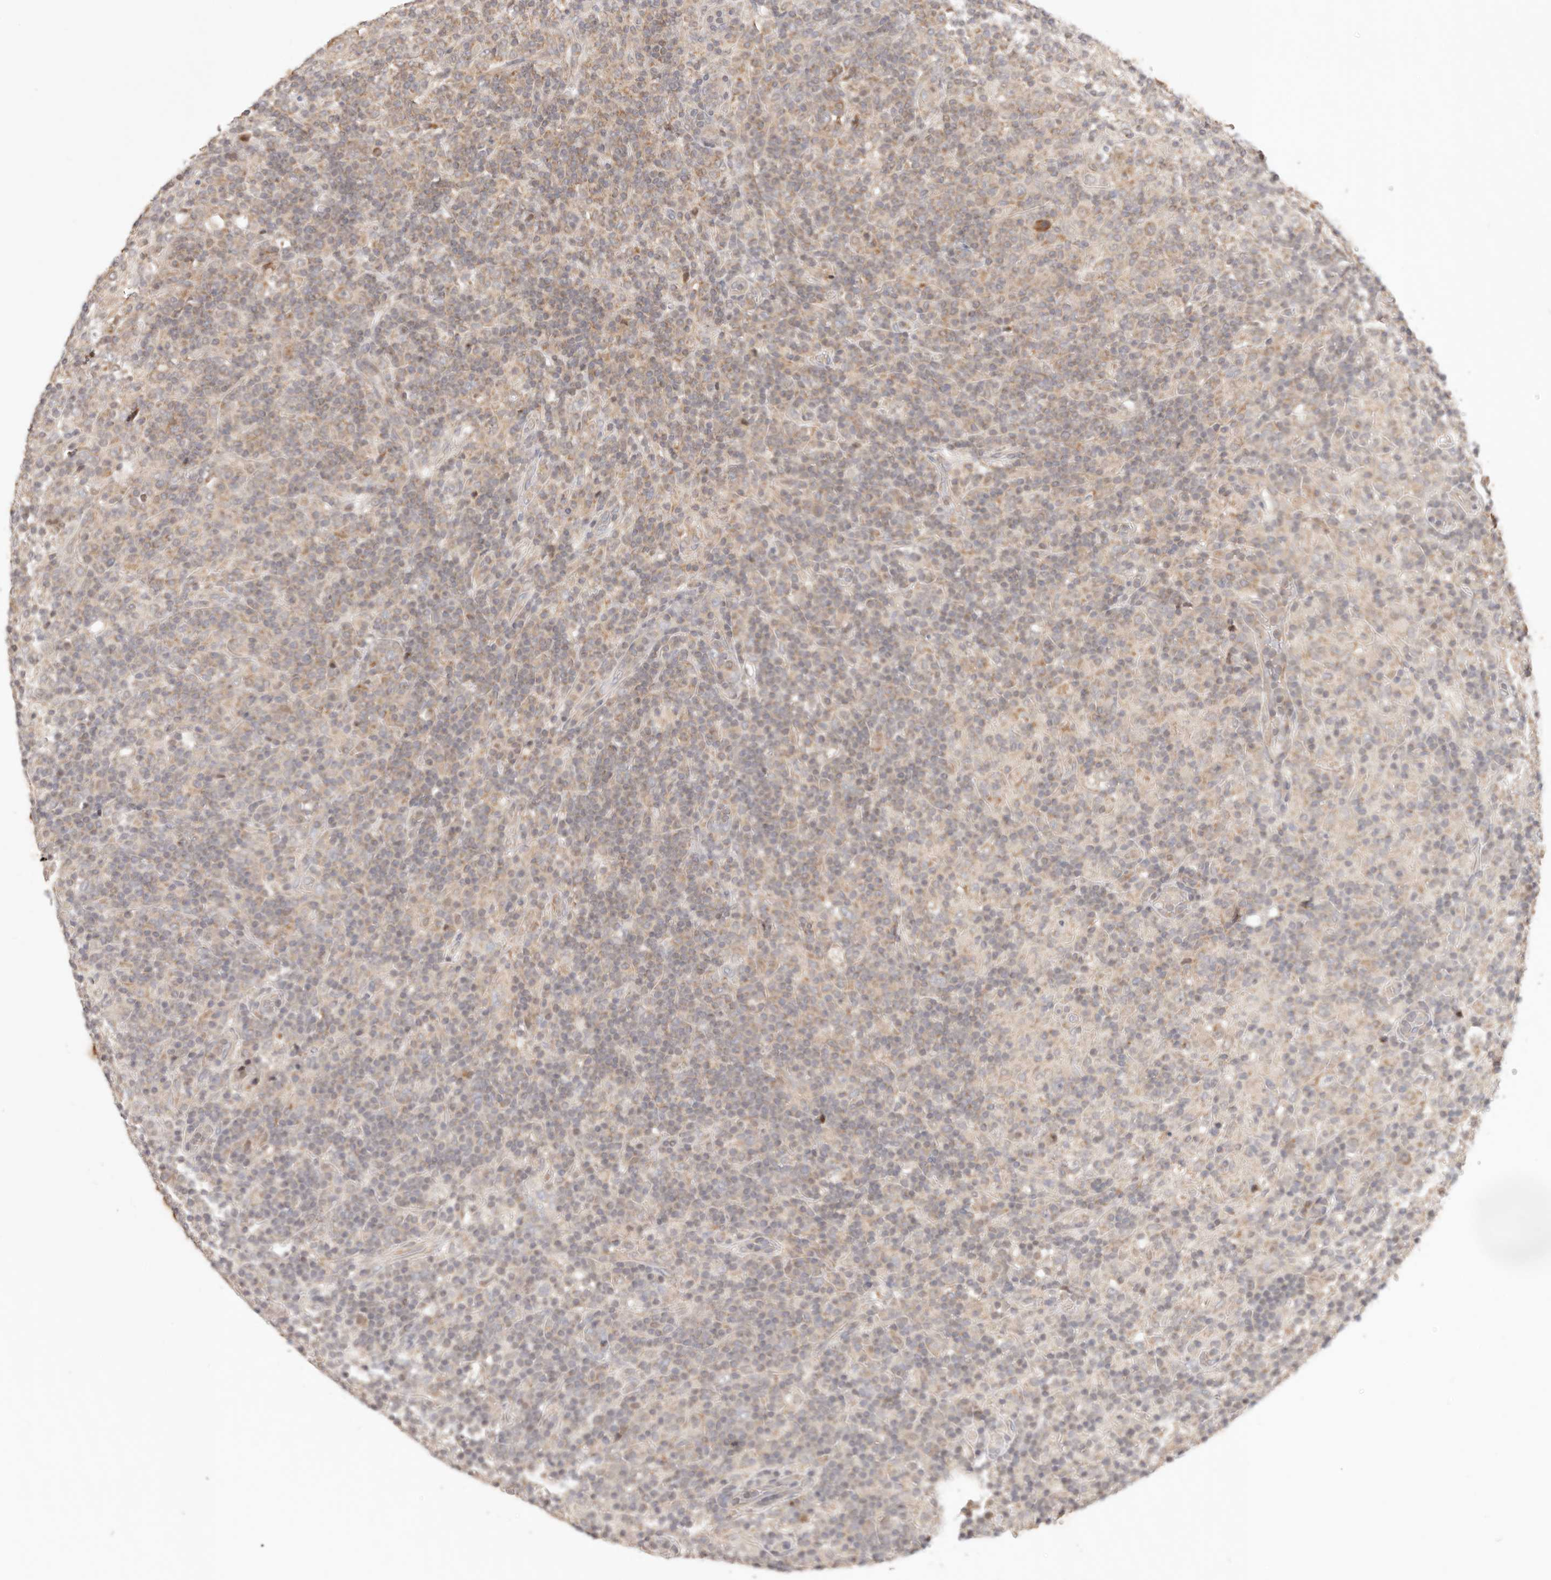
{"staining": {"intensity": "negative", "quantity": "none", "location": "none"}, "tissue": "lymphoma", "cell_type": "Tumor cells", "image_type": "cancer", "snomed": [{"axis": "morphology", "description": "Hodgkin's disease, NOS"}, {"axis": "topography", "description": "Lymph node"}], "caption": "Immunohistochemistry micrograph of human lymphoma stained for a protein (brown), which reveals no staining in tumor cells. (Stains: DAB immunohistochemistry with hematoxylin counter stain, Microscopy: brightfield microscopy at high magnification).", "gene": "KCMF1", "patient": {"sex": "male", "age": 70}}